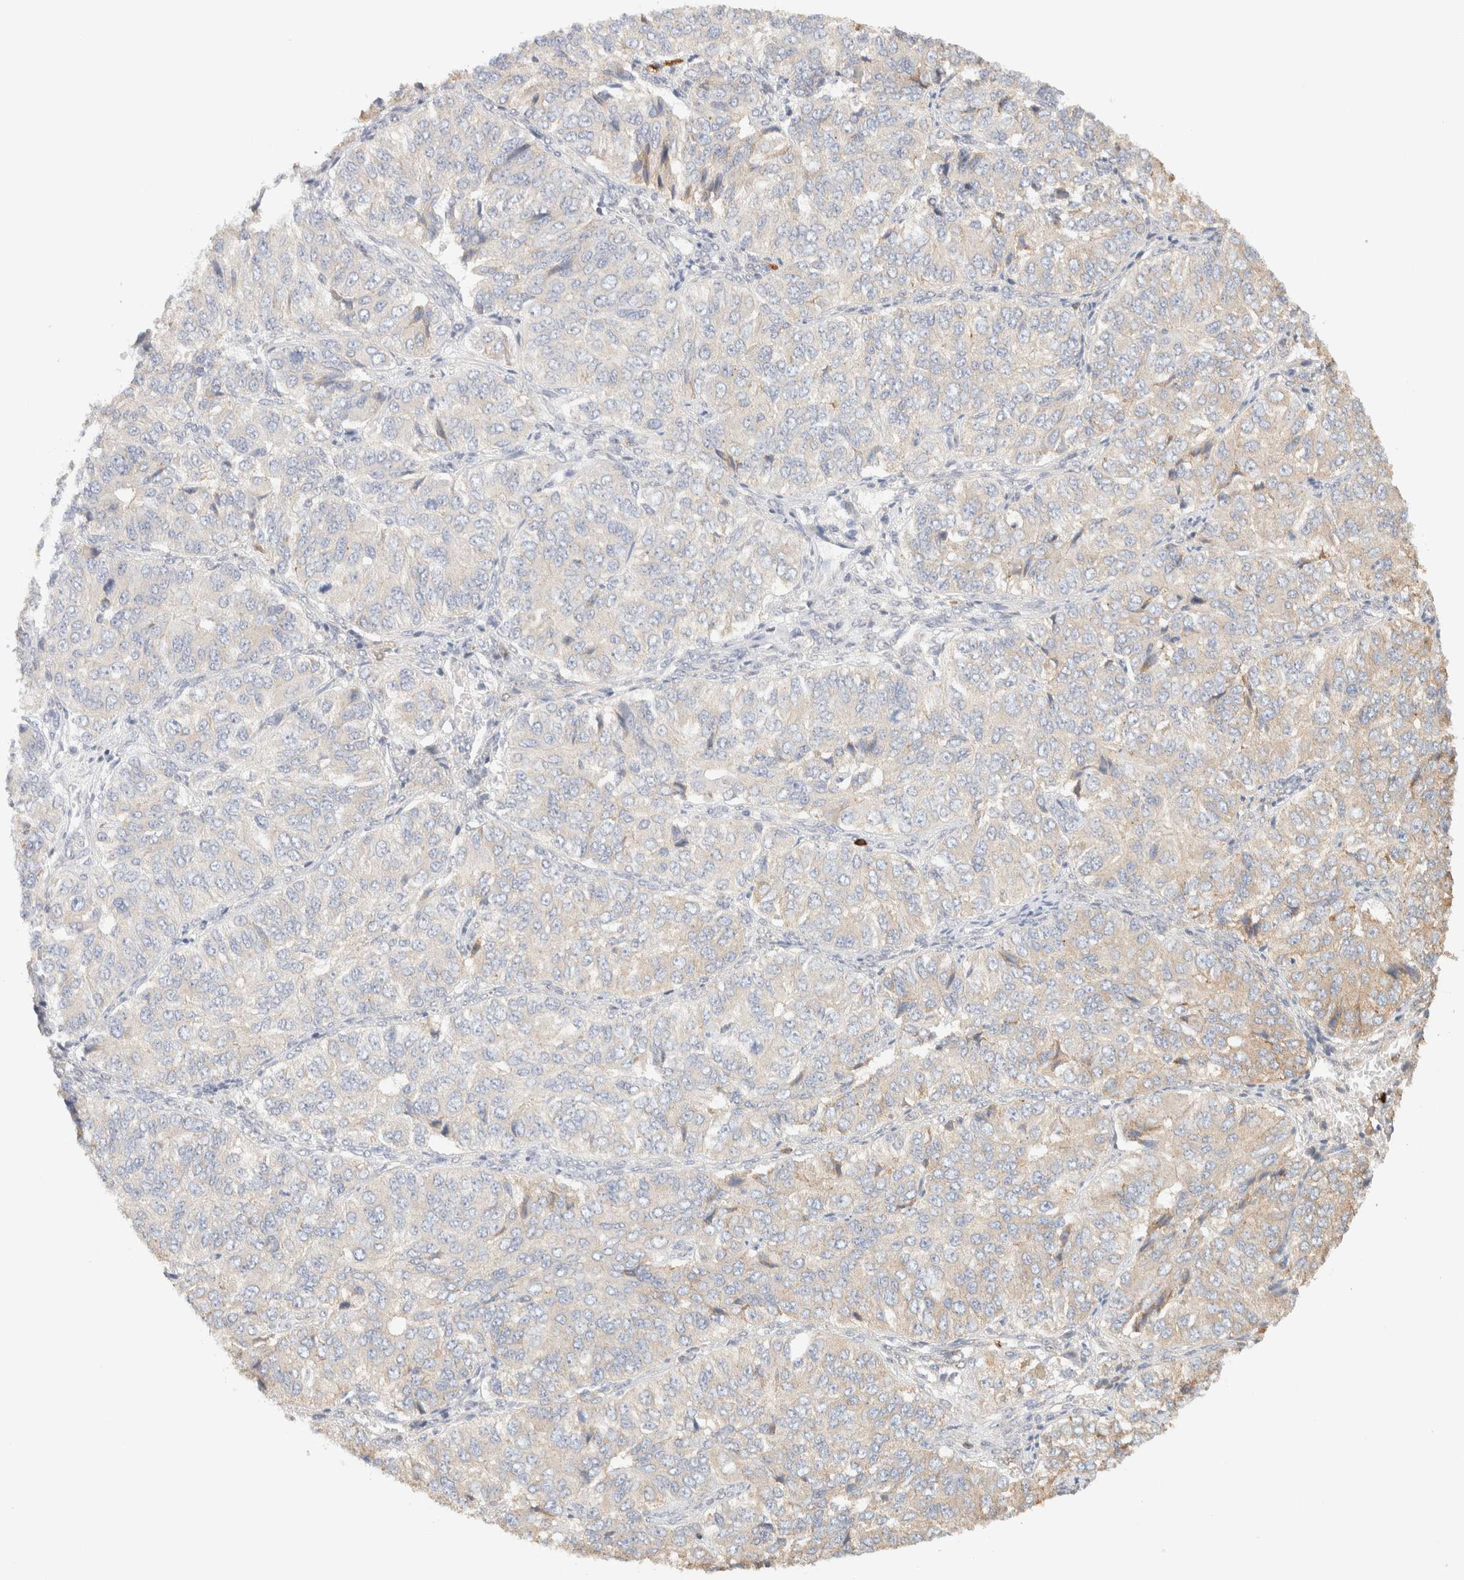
{"staining": {"intensity": "weak", "quantity": "25%-75%", "location": "cytoplasmic/membranous"}, "tissue": "ovarian cancer", "cell_type": "Tumor cells", "image_type": "cancer", "snomed": [{"axis": "morphology", "description": "Carcinoma, endometroid"}, {"axis": "topography", "description": "Ovary"}], "caption": "IHC (DAB (3,3'-diaminobenzidine)) staining of ovarian endometroid carcinoma demonstrates weak cytoplasmic/membranous protein expression in approximately 25%-75% of tumor cells.", "gene": "TTC3", "patient": {"sex": "female", "age": 51}}